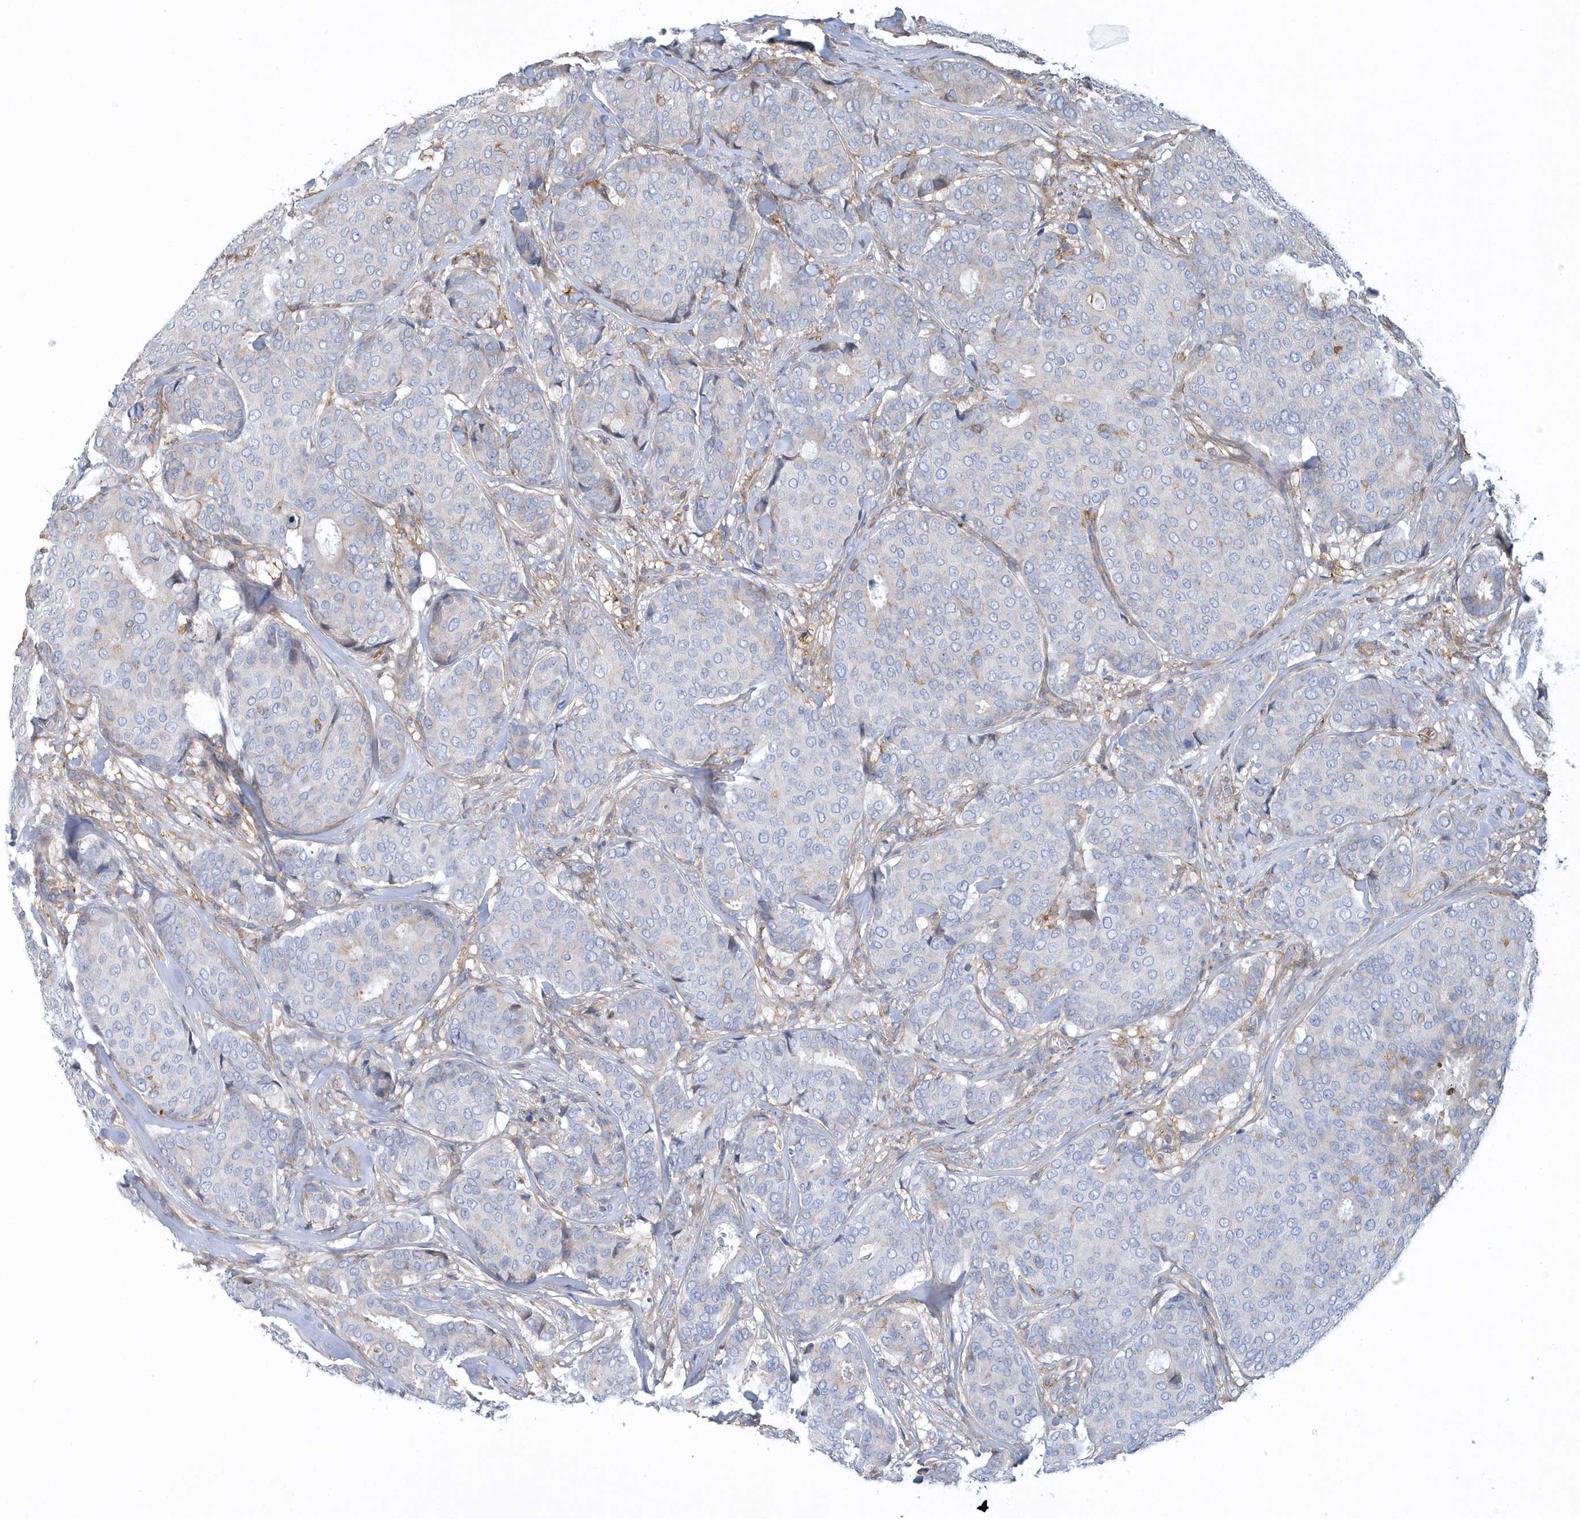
{"staining": {"intensity": "negative", "quantity": "none", "location": "none"}, "tissue": "breast cancer", "cell_type": "Tumor cells", "image_type": "cancer", "snomed": [{"axis": "morphology", "description": "Duct carcinoma"}, {"axis": "topography", "description": "Breast"}], "caption": "An immunohistochemistry (IHC) micrograph of intraductal carcinoma (breast) is shown. There is no staining in tumor cells of intraductal carcinoma (breast).", "gene": "ARAP2", "patient": {"sex": "female", "age": 75}}